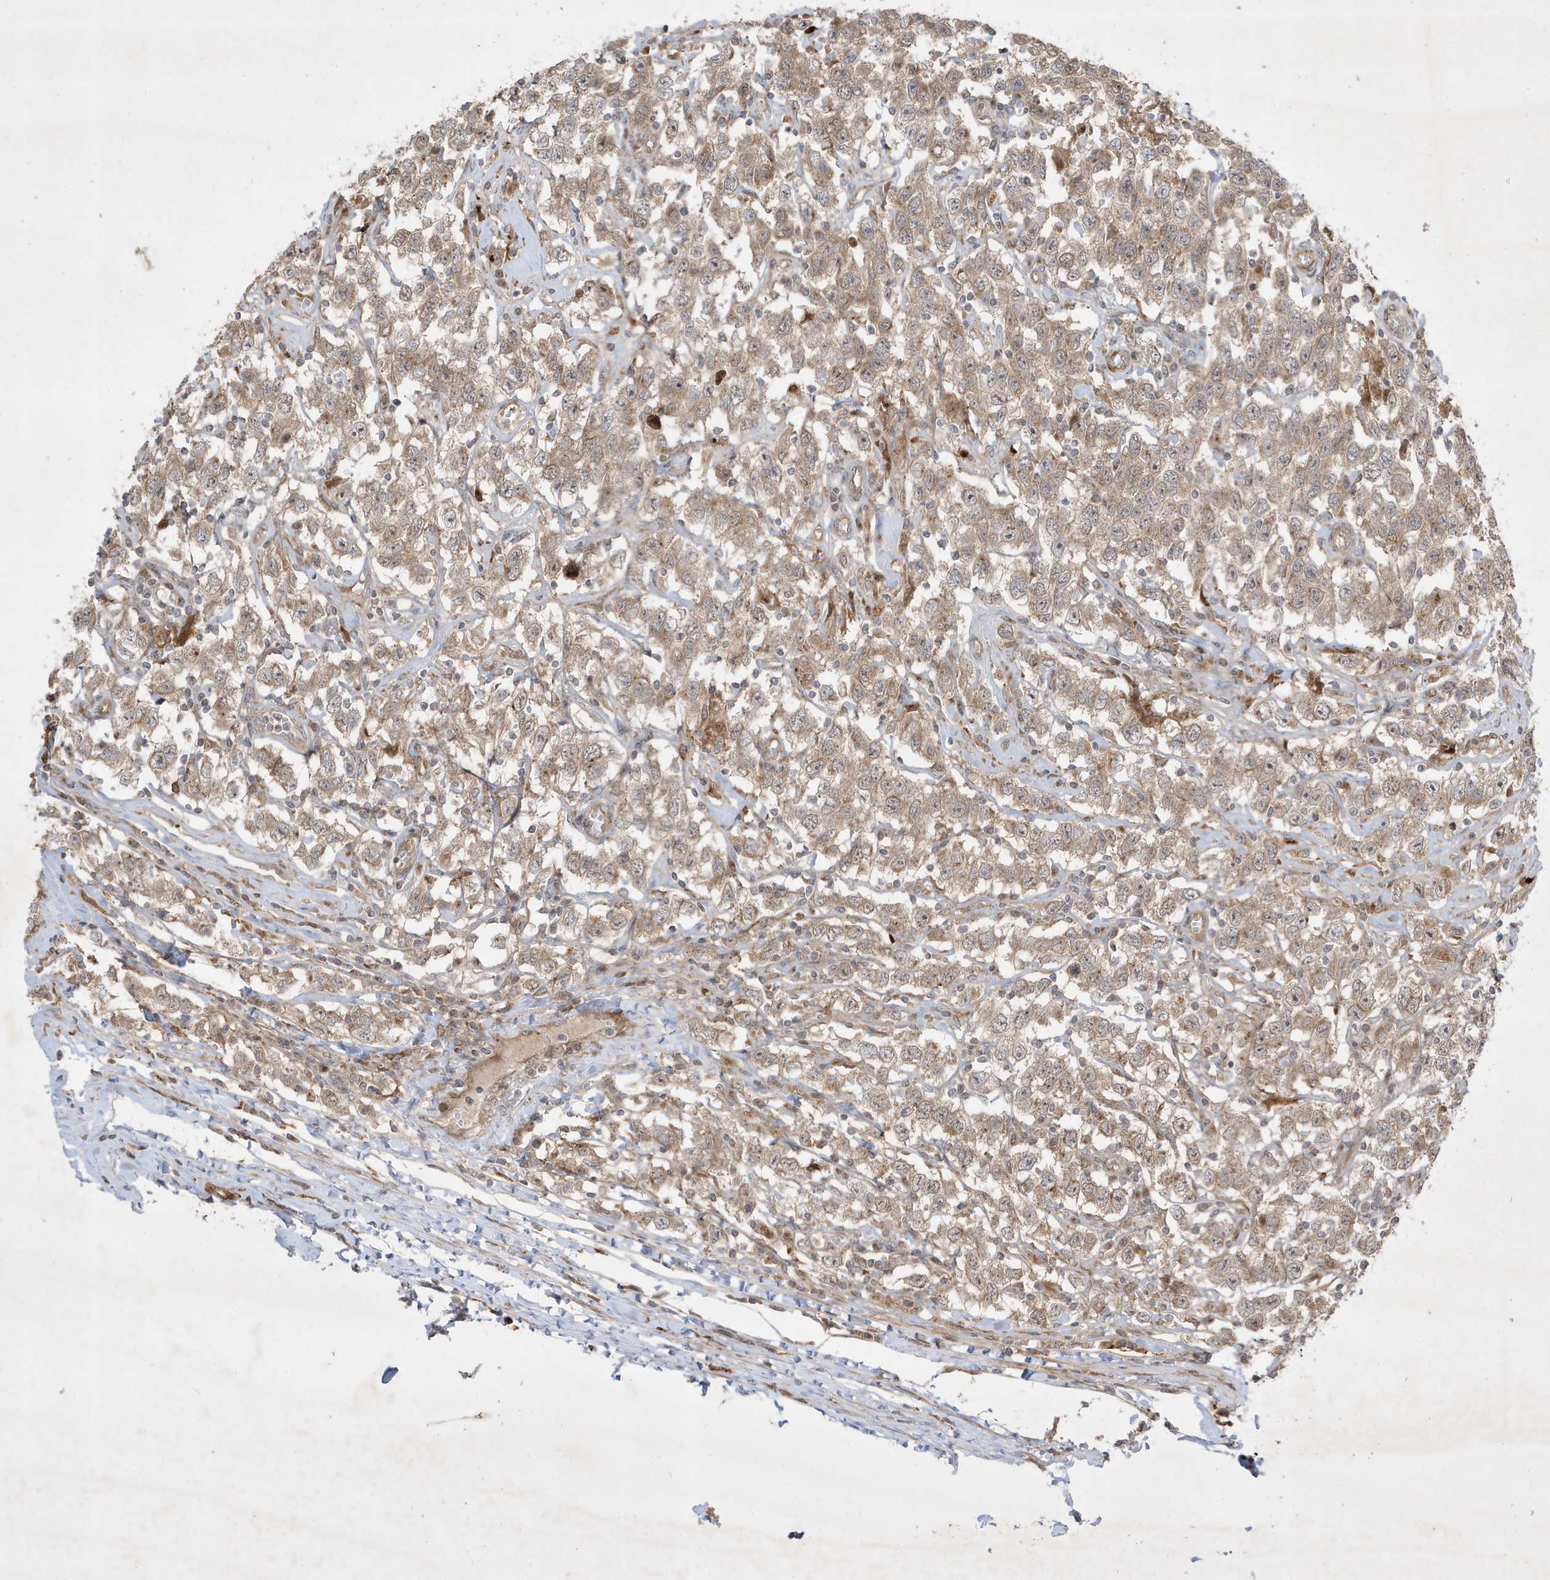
{"staining": {"intensity": "weak", "quantity": ">75%", "location": "cytoplasmic/membranous"}, "tissue": "testis cancer", "cell_type": "Tumor cells", "image_type": "cancer", "snomed": [{"axis": "morphology", "description": "Seminoma, NOS"}, {"axis": "topography", "description": "Testis"}], "caption": "Tumor cells exhibit low levels of weak cytoplasmic/membranous positivity in approximately >75% of cells in seminoma (testis).", "gene": "IFT57", "patient": {"sex": "male", "age": 41}}